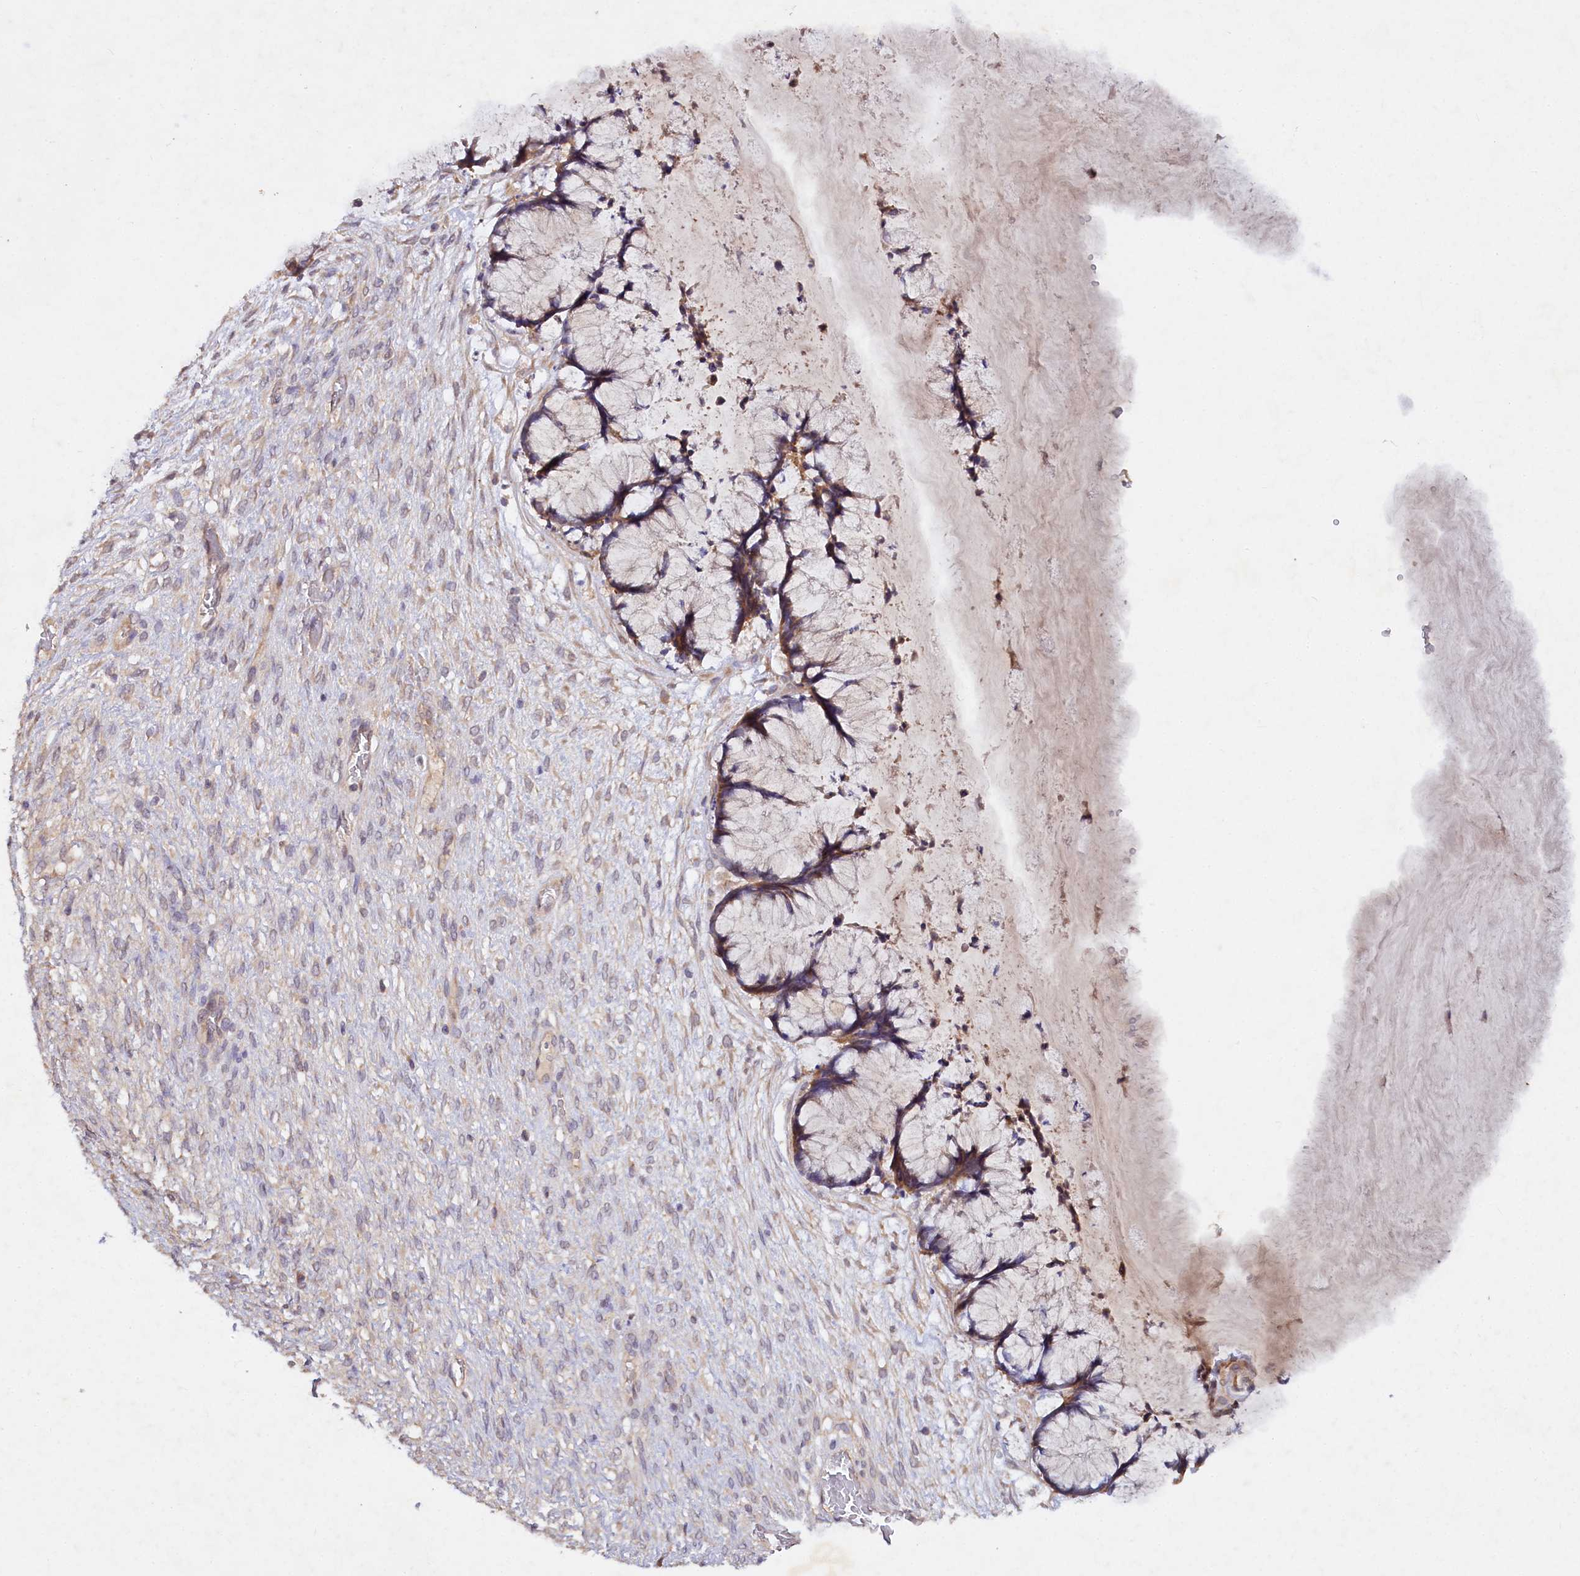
{"staining": {"intensity": "moderate", "quantity": "<25%", "location": "cytoplasmic/membranous"}, "tissue": "ovarian cancer", "cell_type": "Tumor cells", "image_type": "cancer", "snomed": [{"axis": "morphology", "description": "Cystadenocarcinoma, mucinous, NOS"}, {"axis": "topography", "description": "Ovary"}], "caption": "Human ovarian mucinous cystadenocarcinoma stained with a protein marker shows moderate staining in tumor cells.", "gene": "ETFBKMT", "patient": {"sex": "female", "age": 42}}